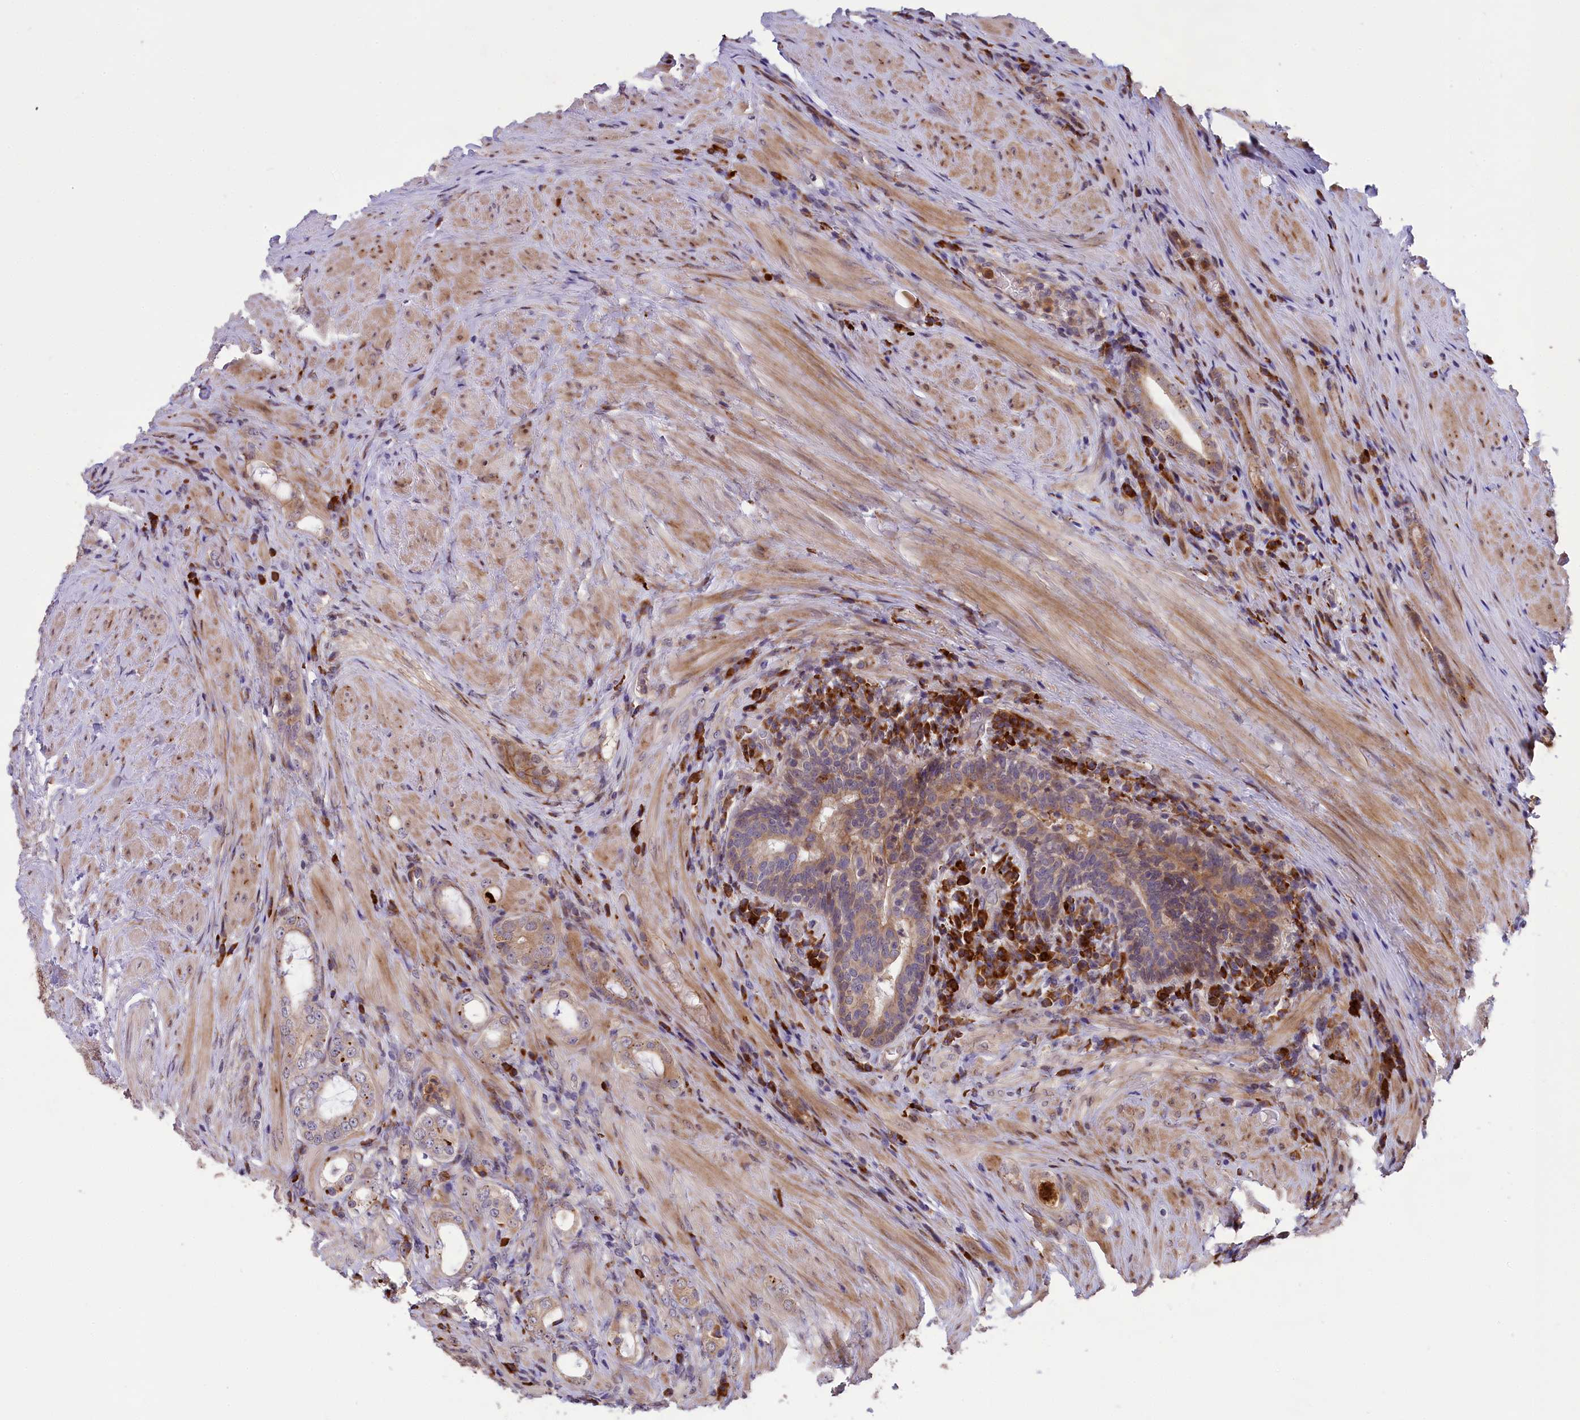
{"staining": {"intensity": "weak", "quantity": "<25%", "location": "cytoplasmic/membranous"}, "tissue": "prostate cancer", "cell_type": "Tumor cells", "image_type": "cancer", "snomed": [{"axis": "morphology", "description": "Adenocarcinoma, Low grade"}, {"axis": "topography", "description": "Prostate"}], "caption": "High power microscopy micrograph of an immunohistochemistry (IHC) photomicrograph of adenocarcinoma (low-grade) (prostate), revealing no significant positivity in tumor cells. (IHC, brightfield microscopy, high magnification).", "gene": "DDX60L", "patient": {"sex": "male", "age": 68}}